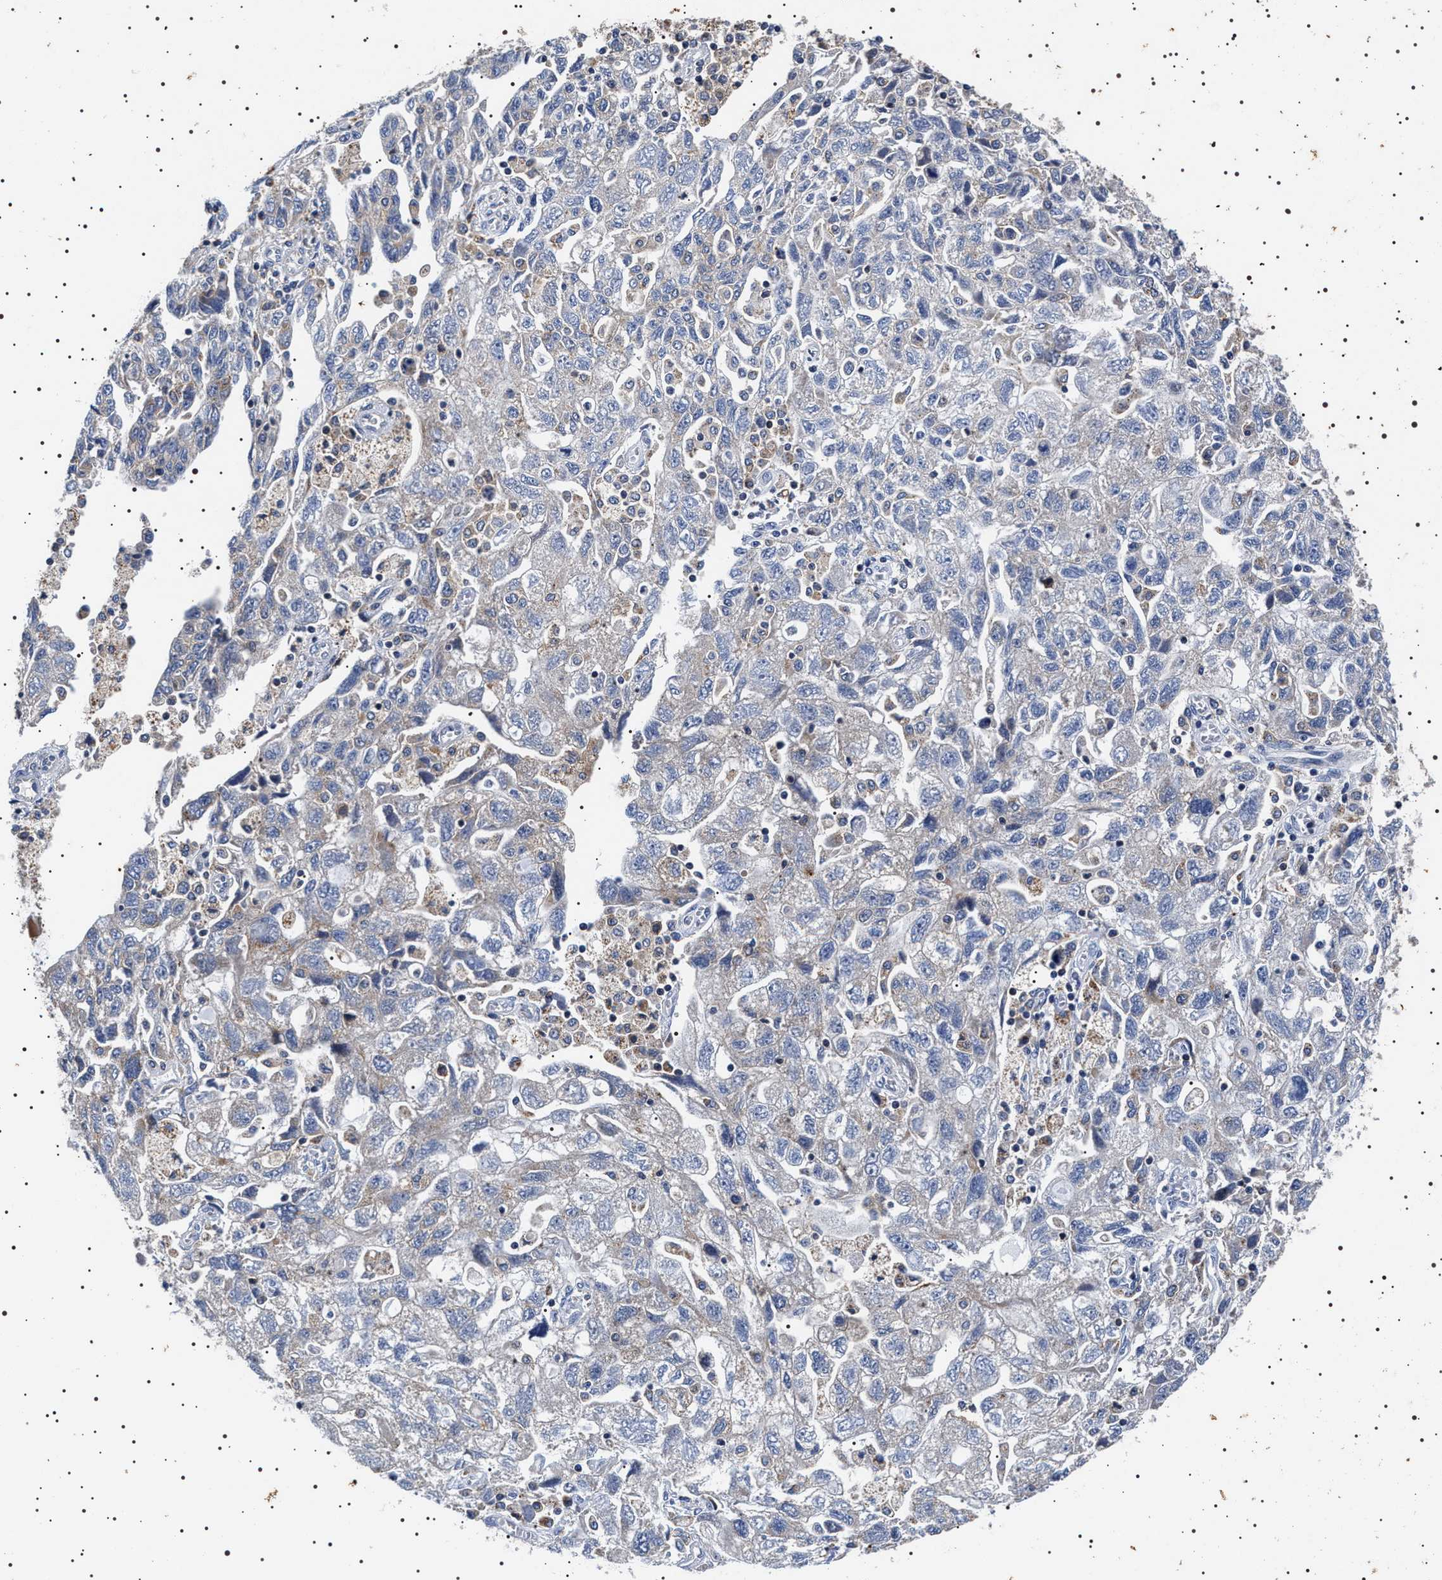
{"staining": {"intensity": "negative", "quantity": "none", "location": "none"}, "tissue": "ovarian cancer", "cell_type": "Tumor cells", "image_type": "cancer", "snomed": [{"axis": "morphology", "description": "Carcinoma, NOS"}, {"axis": "morphology", "description": "Cystadenocarcinoma, serous, NOS"}, {"axis": "topography", "description": "Ovary"}], "caption": "Ovarian carcinoma was stained to show a protein in brown. There is no significant expression in tumor cells.", "gene": "SLC4A7", "patient": {"sex": "female", "age": 69}}